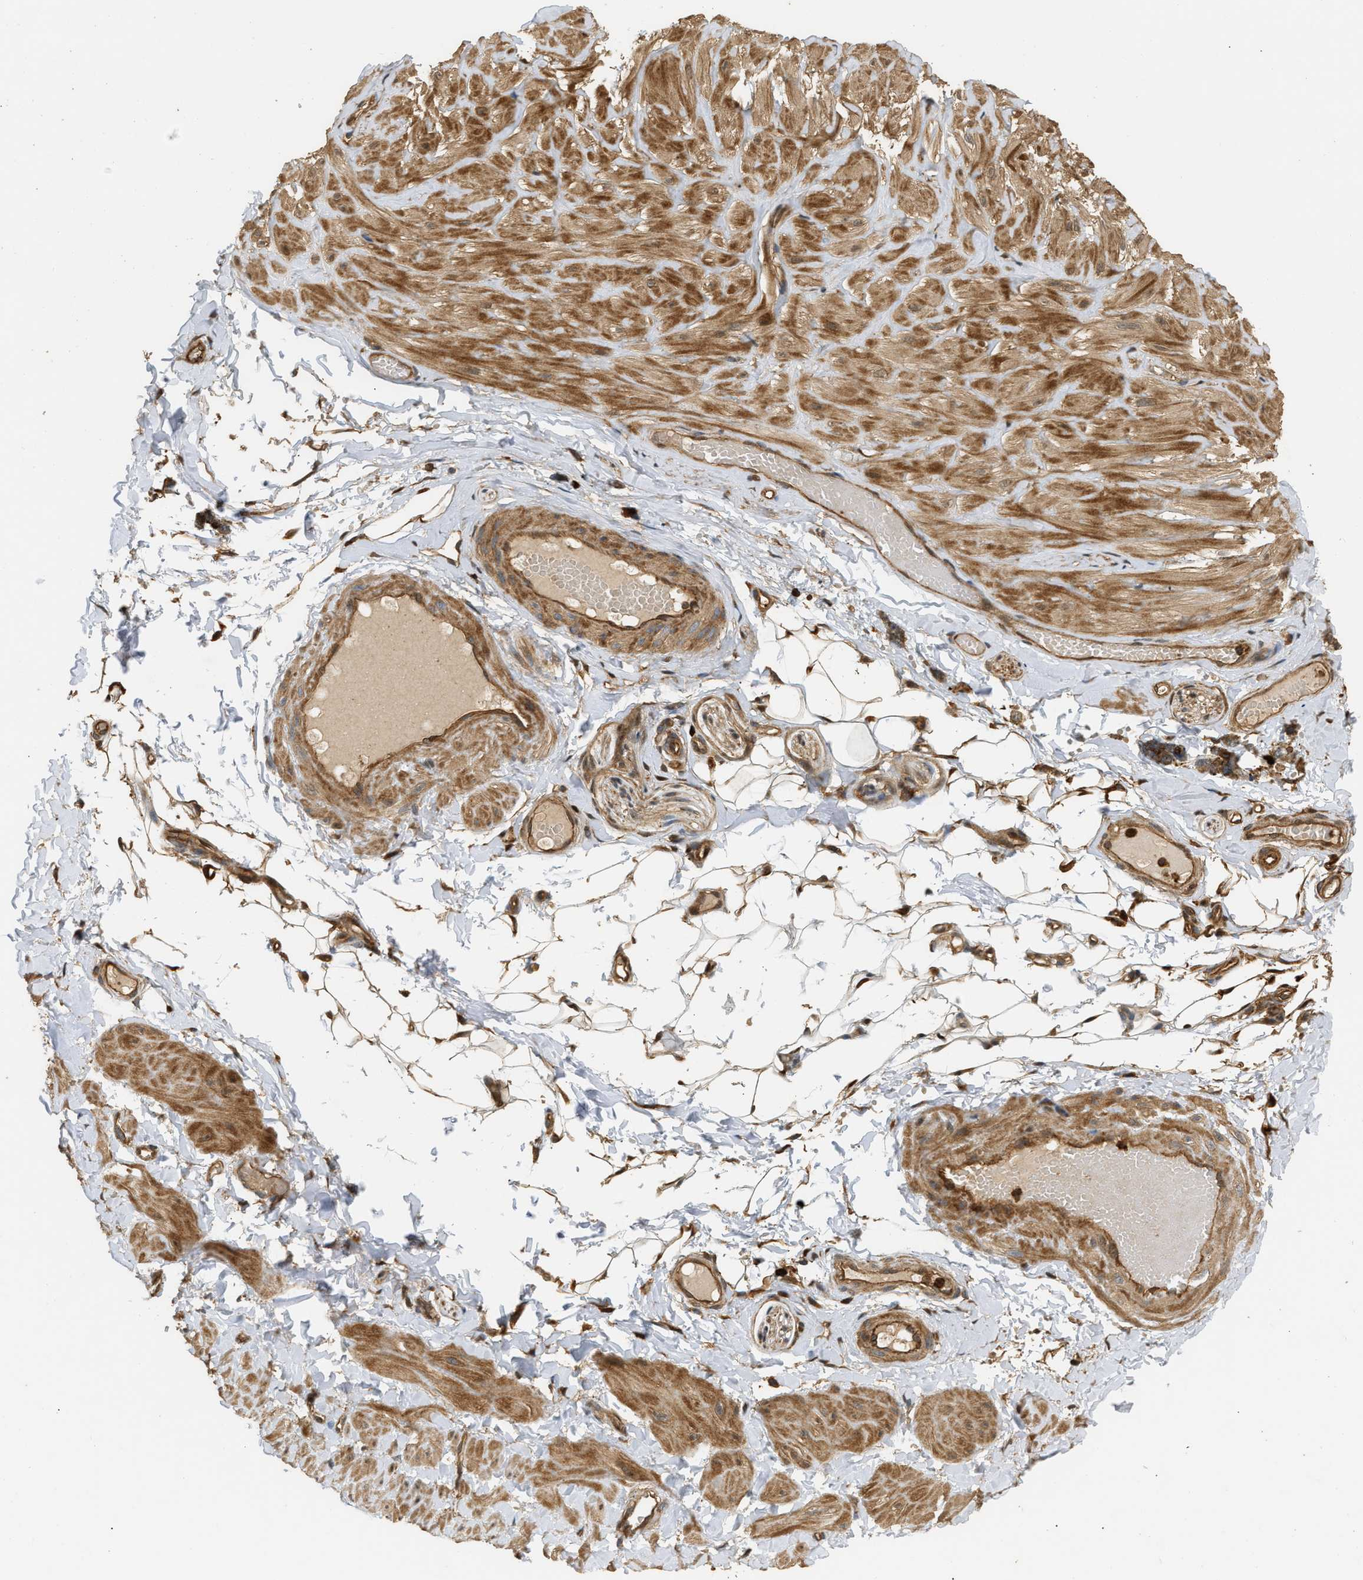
{"staining": {"intensity": "strong", "quantity": ">75%", "location": "cytoplasmic/membranous"}, "tissue": "adipose tissue", "cell_type": "Adipocytes", "image_type": "normal", "snomed": [{"axis": "morphology", "description": "Normal tissue, NOS"}, {"axis": "topography", "description": "Adipose tissue"}, {"axis": "topography", "description": "Vascular tissue"}, {"axis": "topography", "description": "Peripheral nerve tissue"}], "caption": "Adipose tissue stained with DAB (3,3'-diaminobenzidine) immunohistochemistry (IHC) exhibits high levels of strong cytoplasmic/membranous positivity in approximately >75% of adipocytes.", "gene": "ENSG00000282218", "patient": {"sex": "male", "age": 25}}